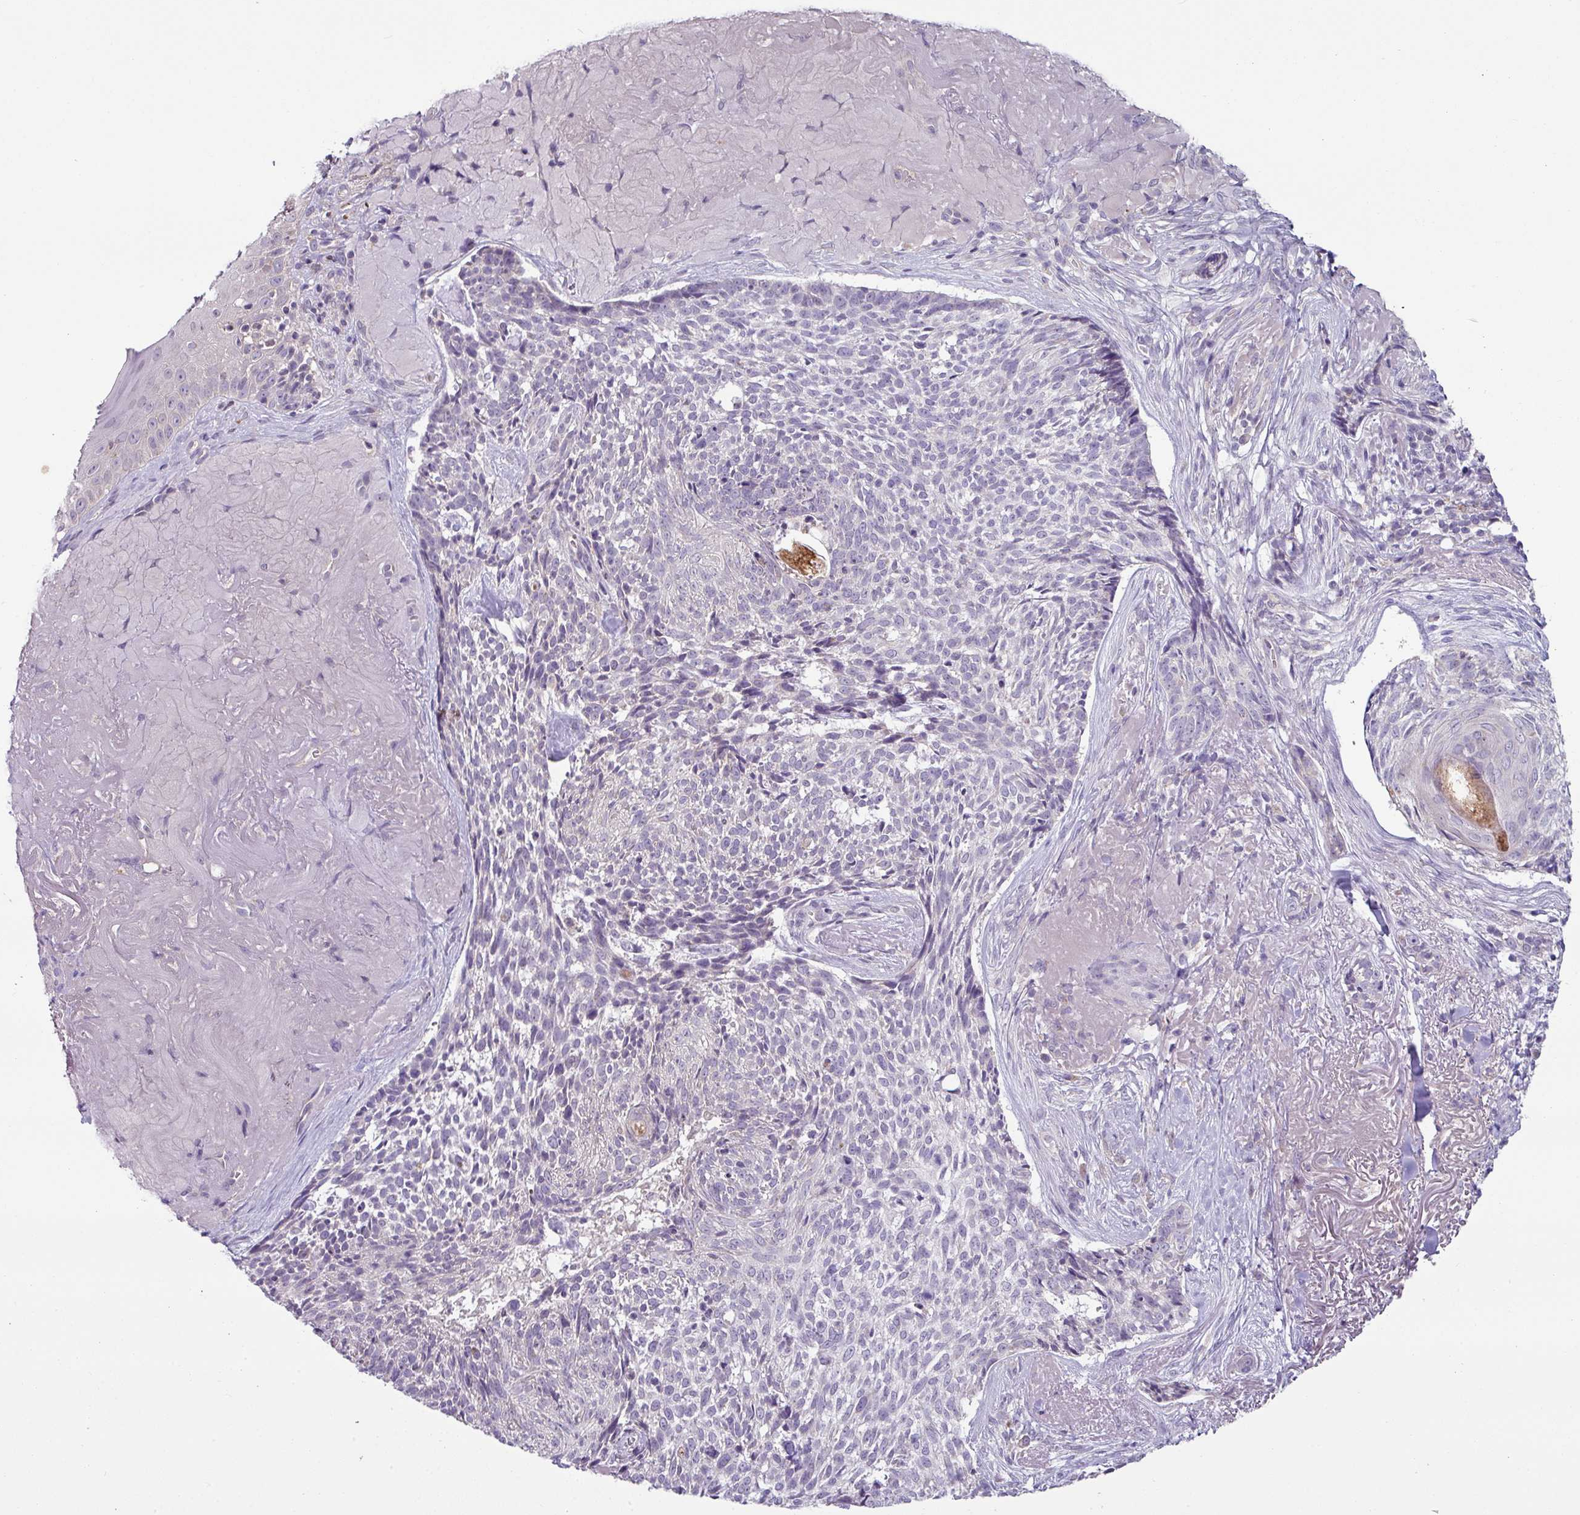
{"staining": {"intensity": "negative", "quantity": "none", "location": "none"}, "tissue": "skin cancer", "cell_type": "Tumor cells", "image_type": "cancer", "snomed": [{"axis": "morphology", "description": "Basal cell carcinoma"}, {"axis": "topography", "description": "Skin"}, {"axis": "topography", "description": "Skin of face"}], "caption": "This is an IHC micrograph of human skin cancer (basal cell carcinoma). There is no positivity in tumor cells.", "gene": "LRRC9", "patient": {"sex": "female", "age": 95}}